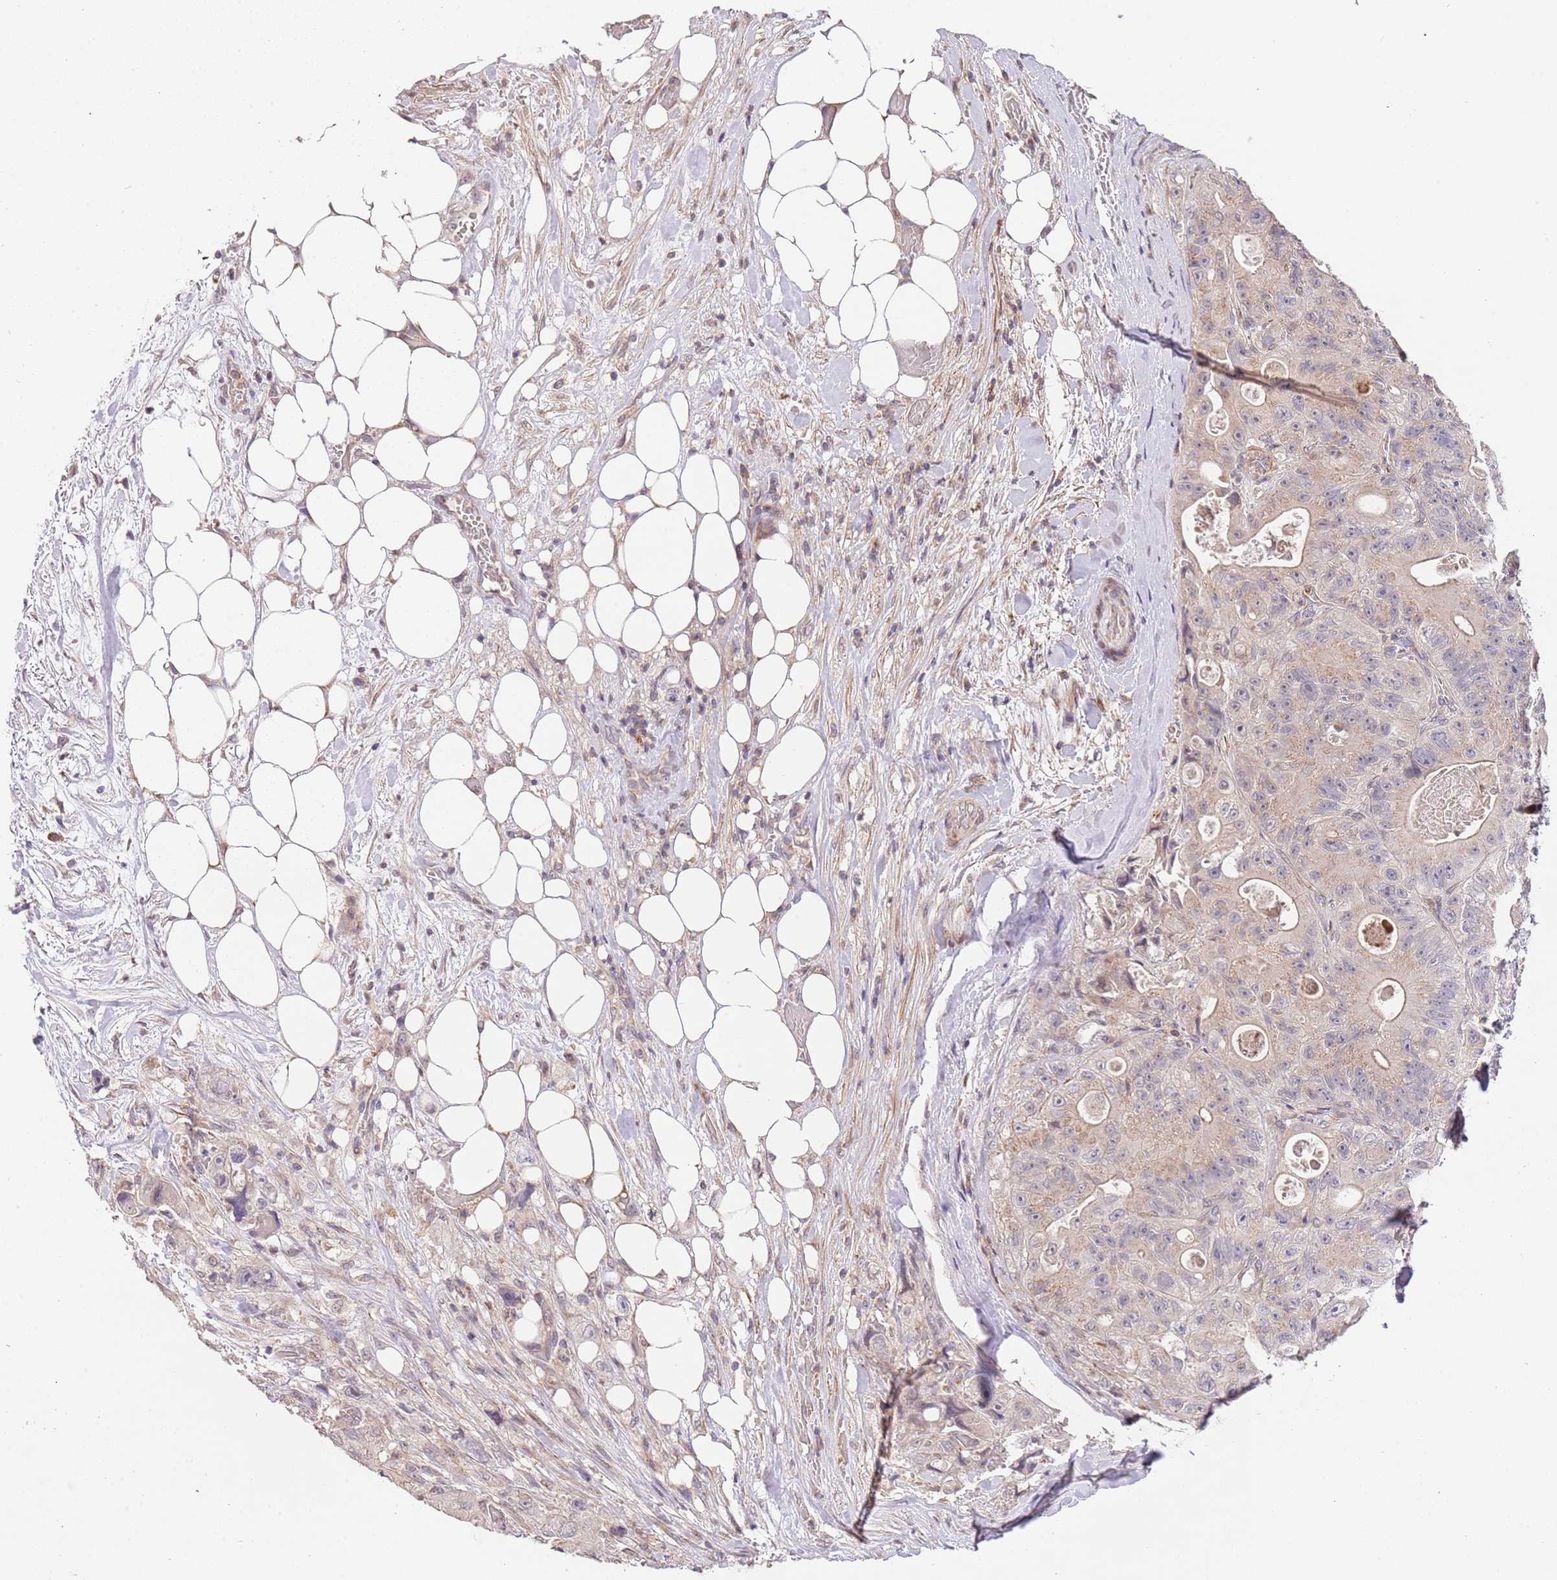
{"staining": {"intensity": "weak", "quantity": "<25%", "location": "cytoplasmic/membranous"}, "tissue": "colorectal cancer", "cell_type": "Tumor cells", "image_type": "cancer", "snomed": [{"axis": "morphology", "description": "Adenocarcinoma, NOS"}, {"axis": "topography", "description": "Colon"}], "caption": "This is an immunohistochemistry (IHC) image of human adenocarcinoma (colorectal). There is no staining in tumor cells.", "gene": "SLC16A4", "patient": {"sex": "female", "age": 46}}